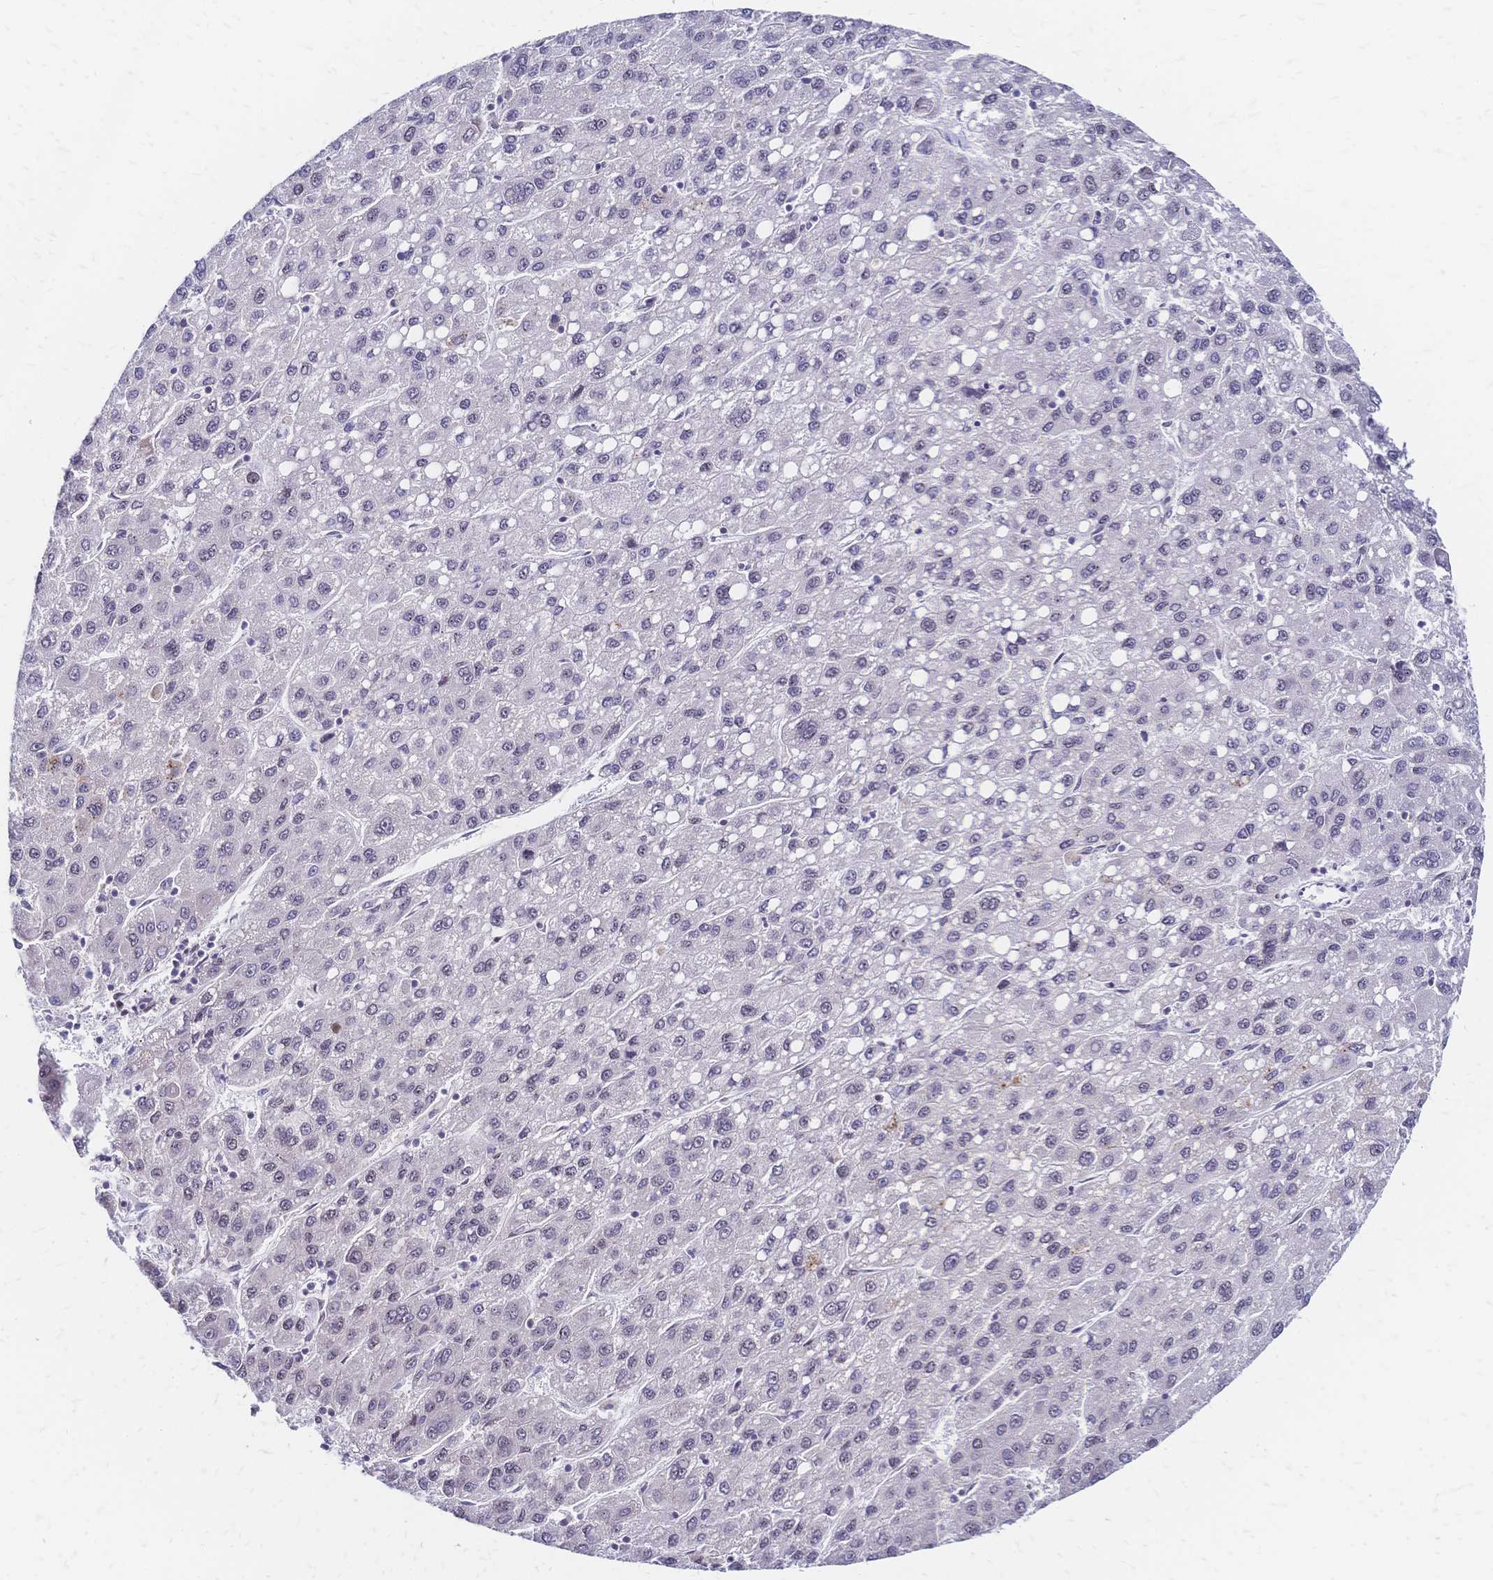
{"staining": {"intensity": "negative", "quantity": "none", "location": "none"}, "tissue": "liver cancer", "cell_type": "Tumor cells", "image_type": "cancer", "snomed": [{"axis": "morphology", "description": "Carcinoma, Hepatocellular, NOS"}, {"axis": "topography", "description": "Liver"}], "caption": "Liver hepatocellular carcinoma stained for a protein using immunohistochemistry shows no staining tumor cells.", "gene": "CBX7", "patient": {"sex": "female", "age": 82}}